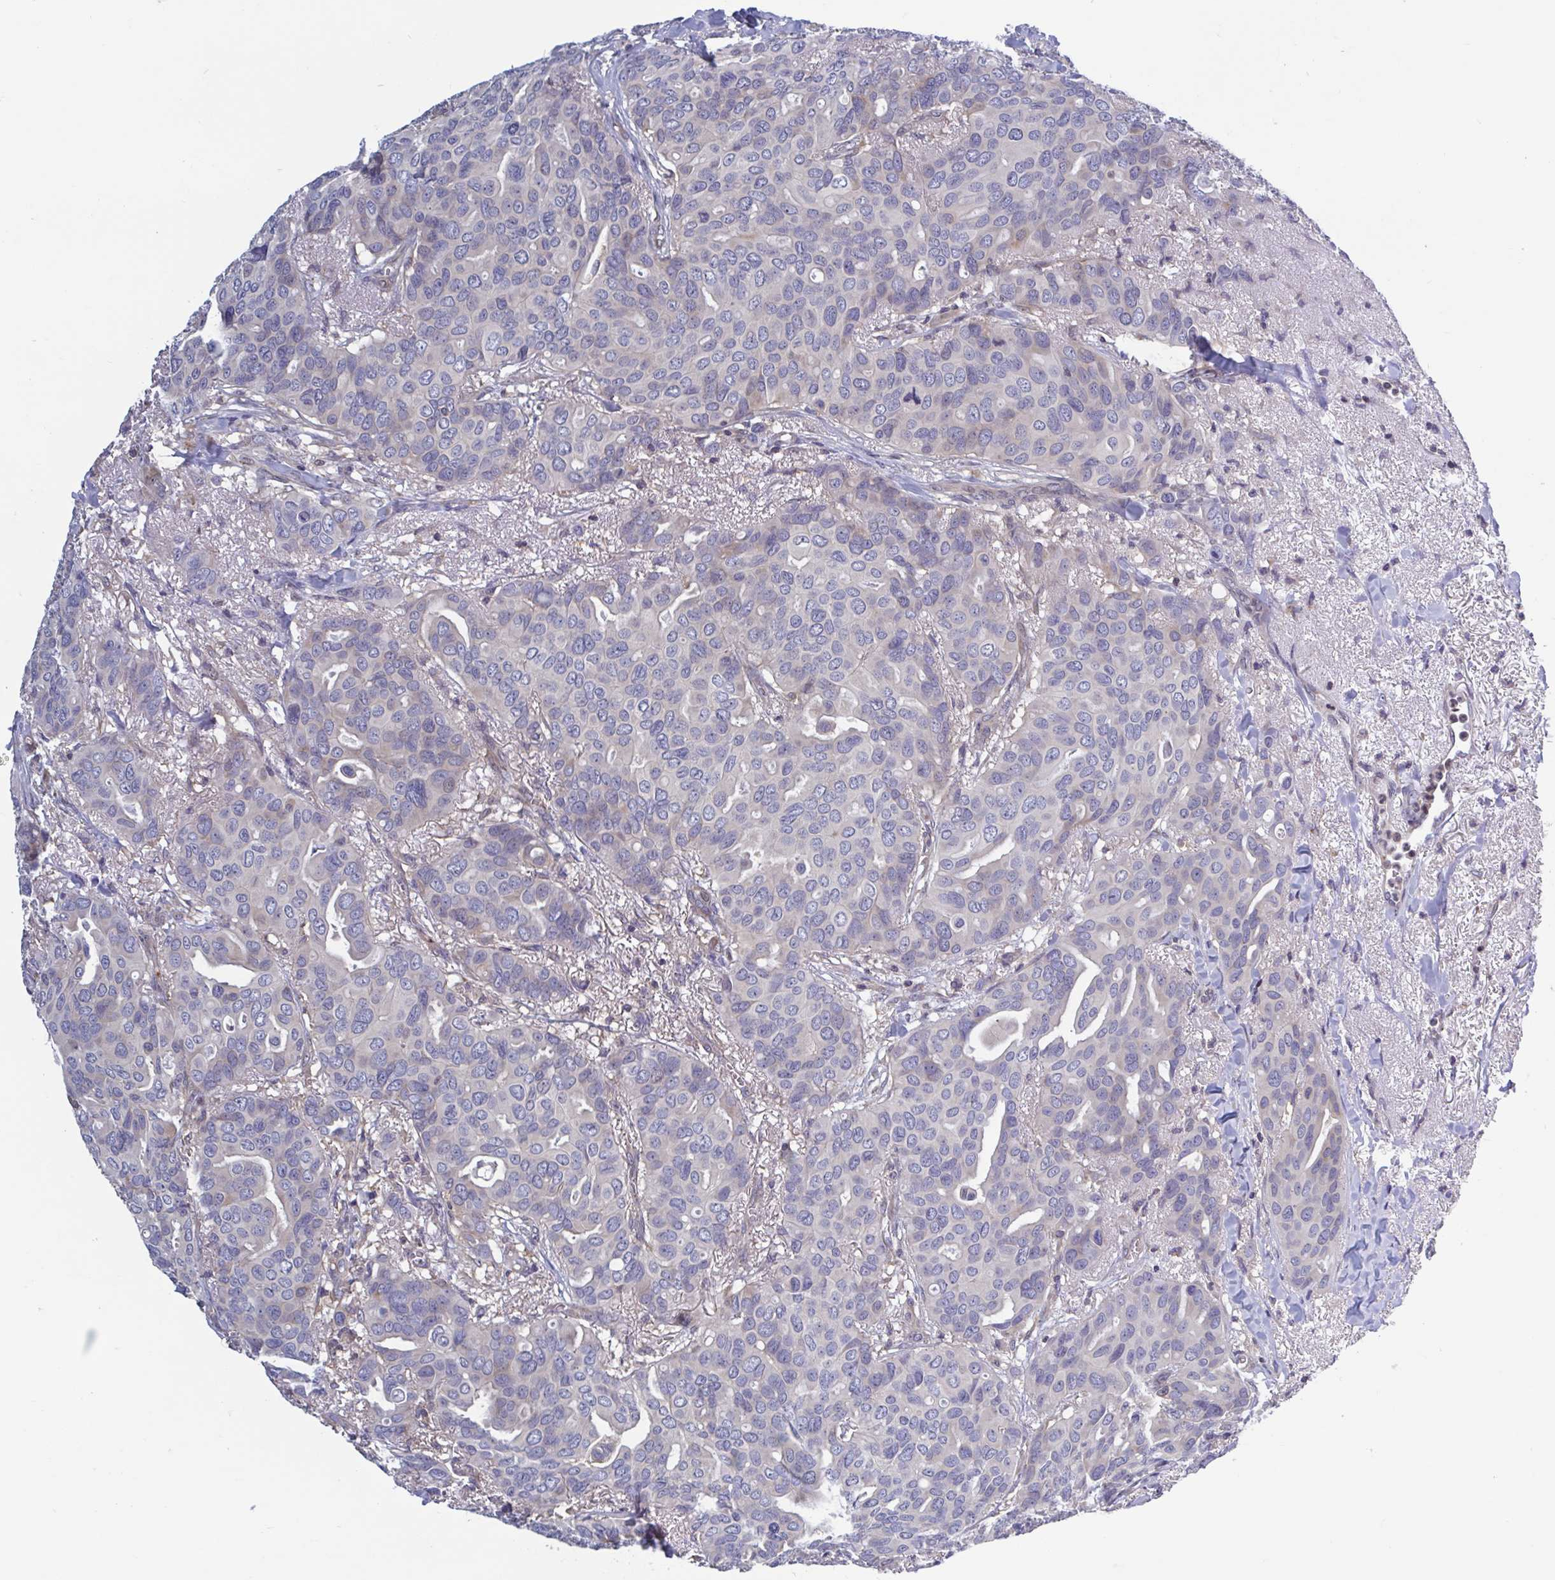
{"staining": {"intensity": "negative", "quantity": "none", "location": "none"}, "tissue": "breast cancer", "cell_type": "Tumor cells", "image_type": "cancer", "snomed": [{"axis": "morphology", "description": "Duct carcinoma"}, {"axis": "topography", "description": "Breast"}], "caption": "Breast cancer (infiltrating ductal carcinoma) stained for a protein using immunohistochemistry (IHC) exhibits no expression tumor cells.", "gene": "LRRC38", "patient": {"sex": "female", "age": 54}}